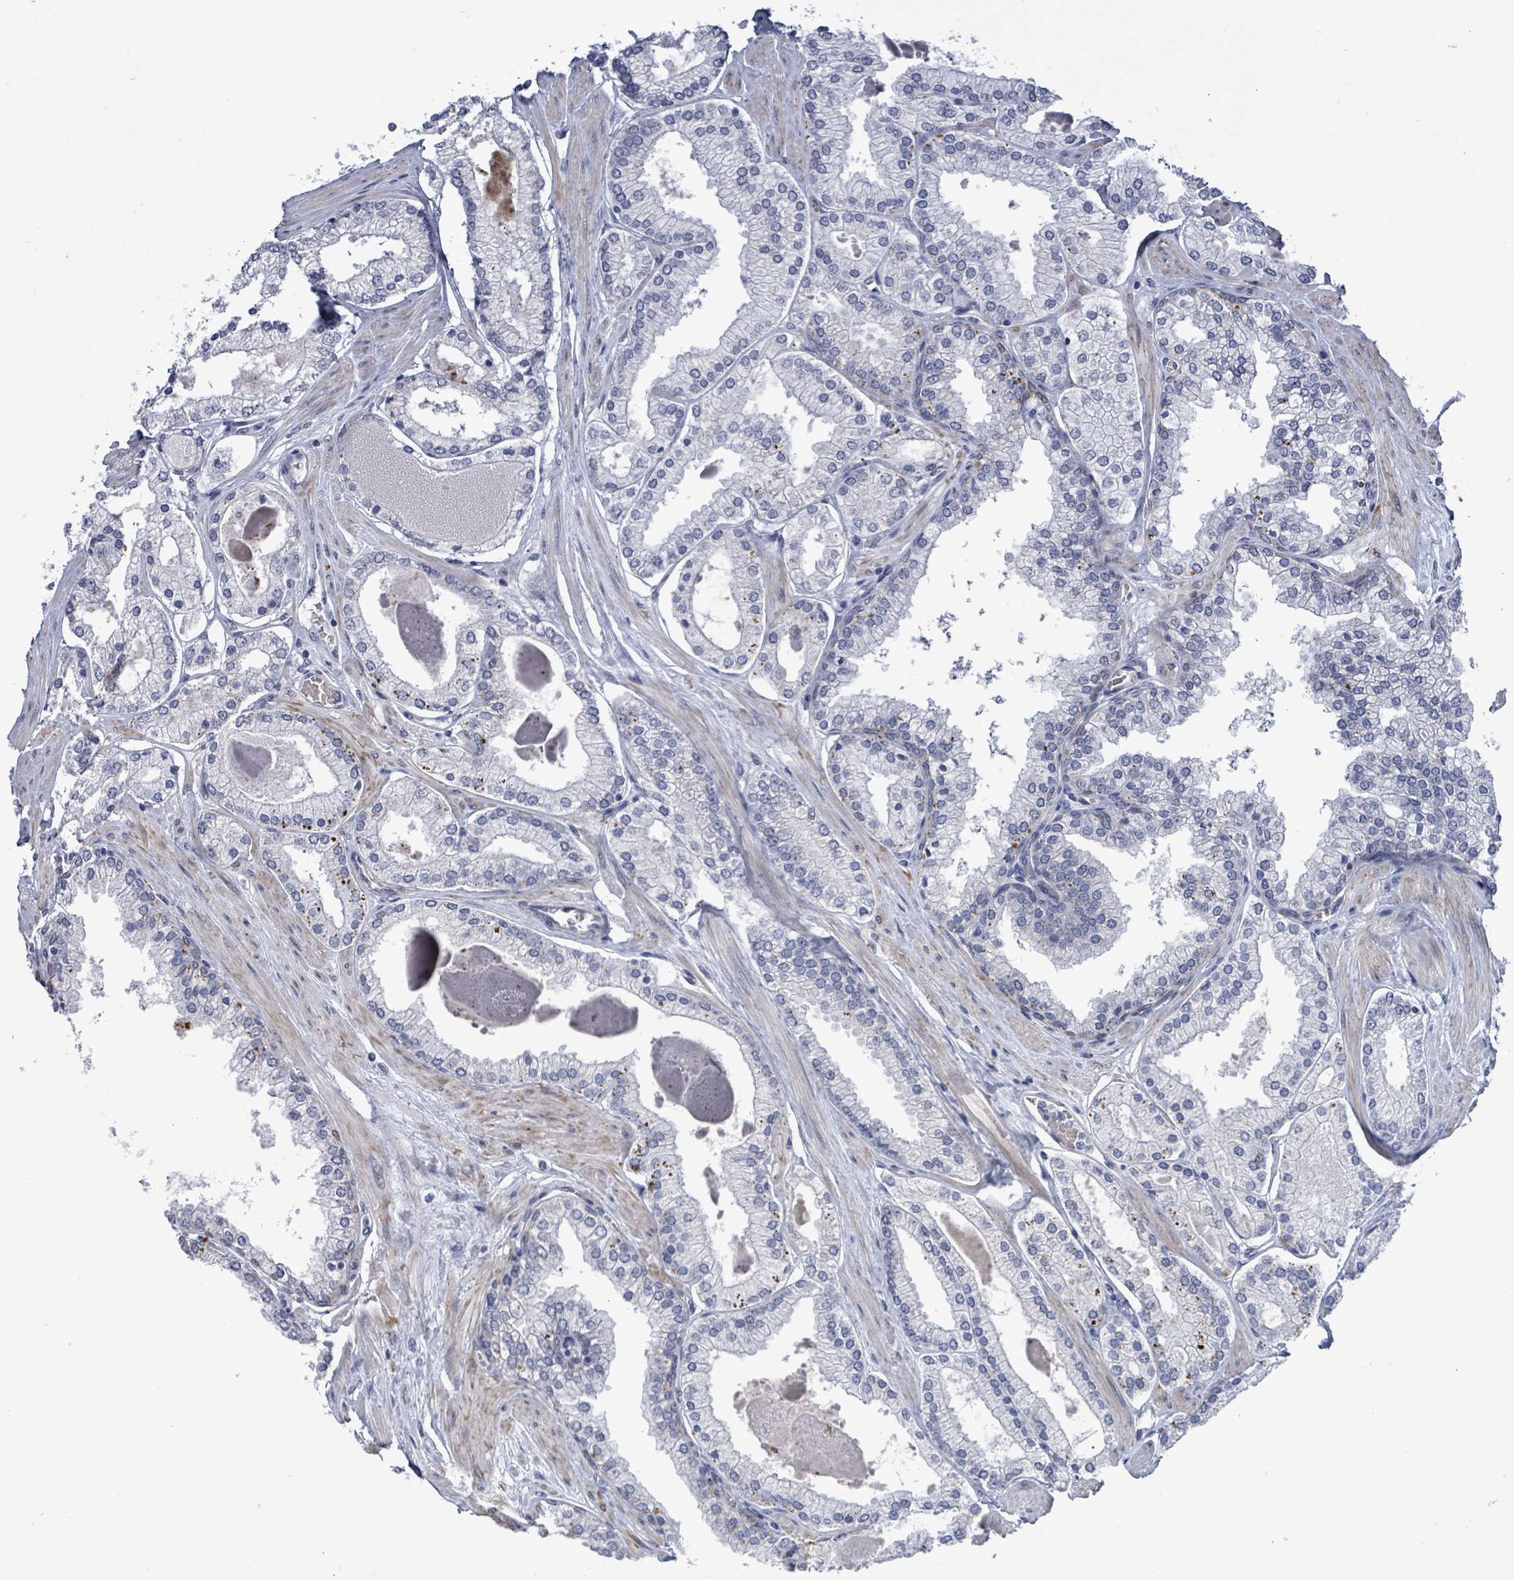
{"staining": {"intensity": "negative", "quantity": "none", "location": "none"}, "tissue": "prostate cancer", "cell_type": "Tumor cells", "image_type": "cancer", "snomed": [{"axis": "morphology", "description": "Adenocarcinoma, Low grade"}, {"axis": "topography", "description": "Prostate"}], "caption": "Histopathology image shows no protein staining in tumor cells of low-grade adenocarcinoma (prostate) tissue.", "gene": "CT45A5", "patient": {"sex": "male", "age": 42}}